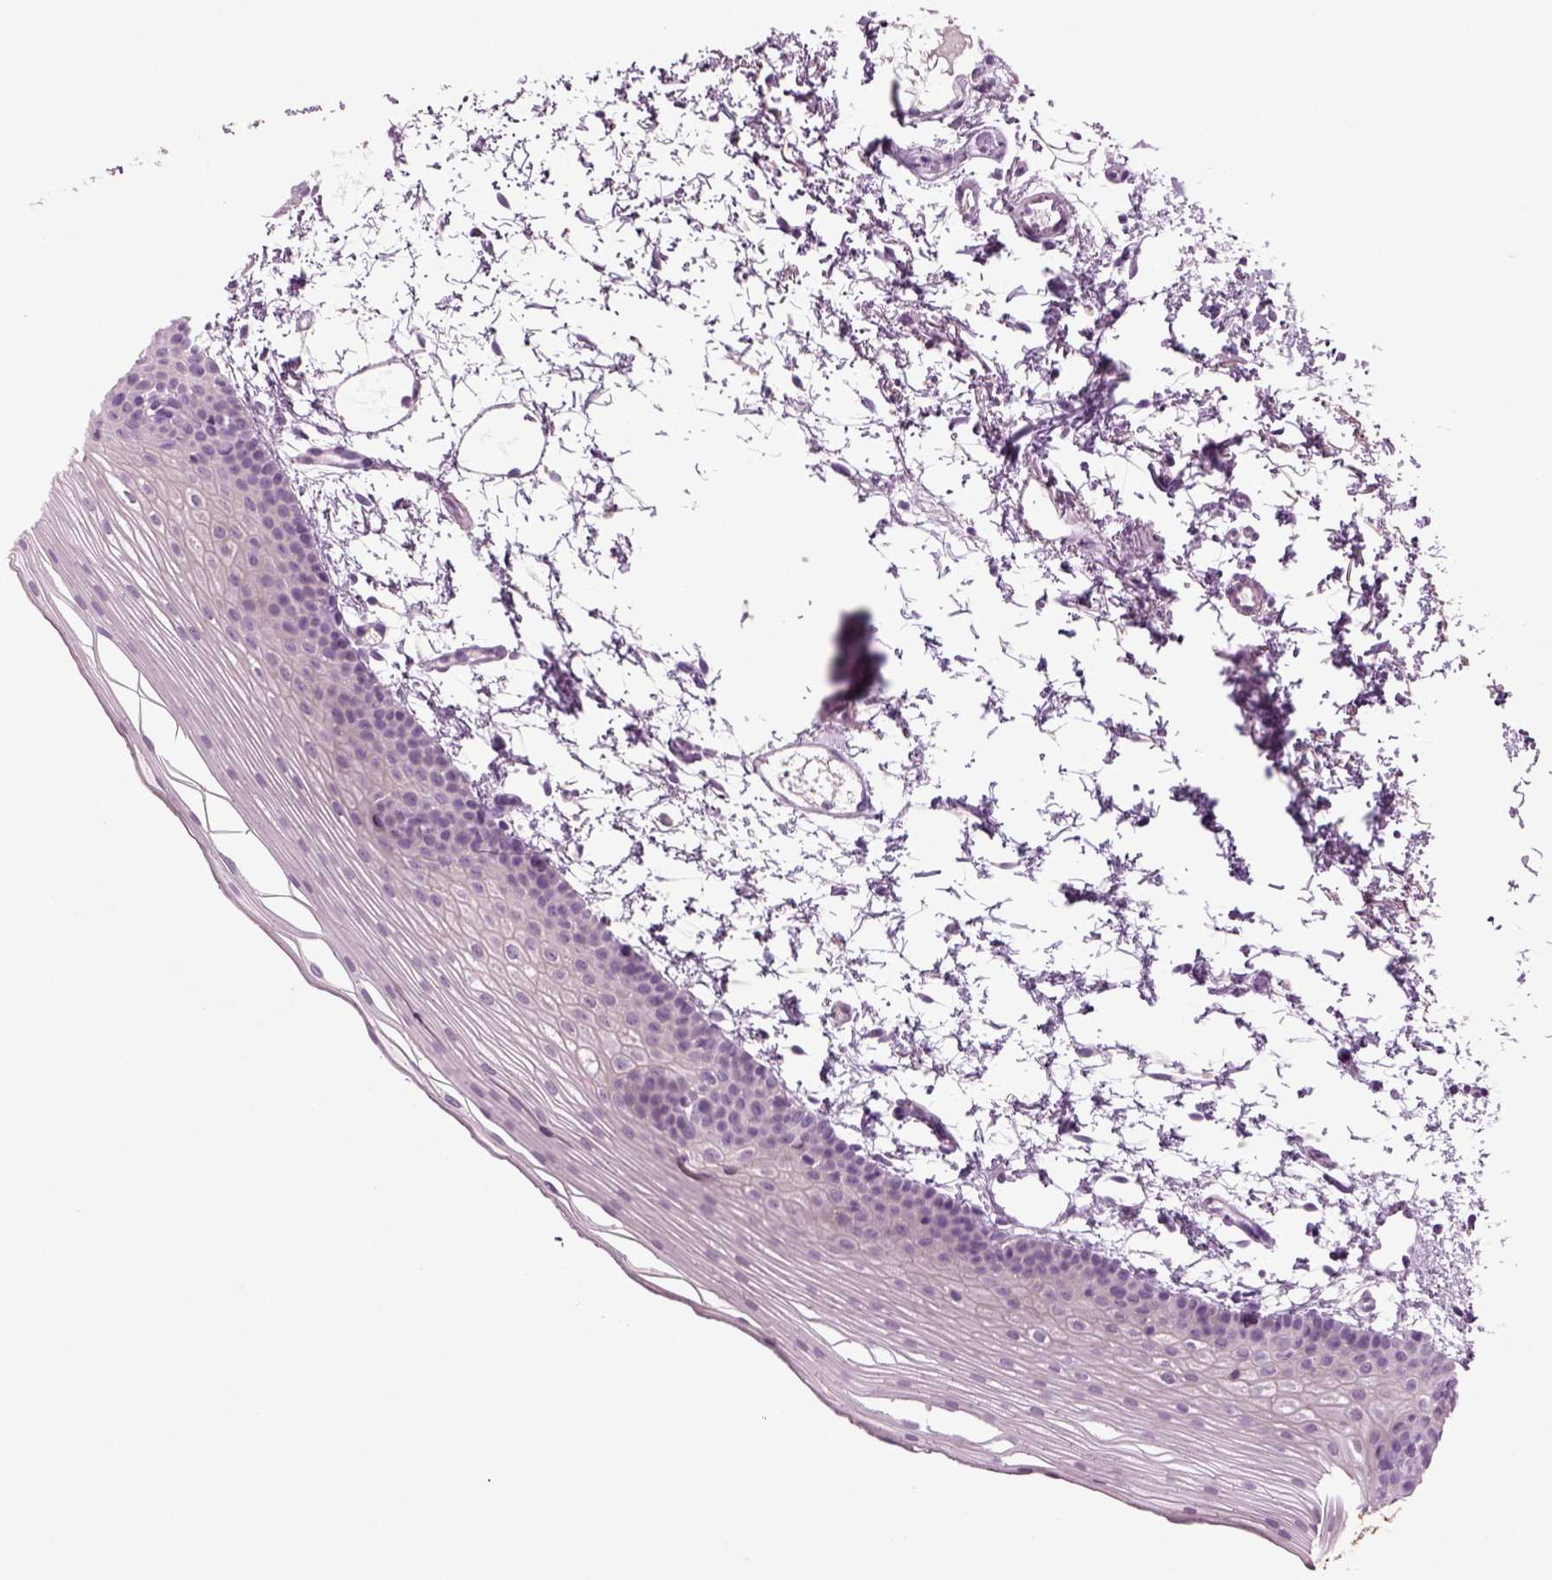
{"staining": {"intensity": "negative", "quantity": "none", "location": "none"}, "tissue": "oral mucosa", "cell_type": "Squamous epithelial cells", "image_type": "normal", "snomed": [{"axis": "morphology", "description": "Normal tissue, NOS"}, {"axis": "topography", "description": "Oral tissue"}], "caption": "This is an IHC photomicrograph of unremarkable oral mucosa. There is no expression in squamous epithelial cells.", "gene": "COL9A2", "patient": {"sex": "female", "age": 57}}